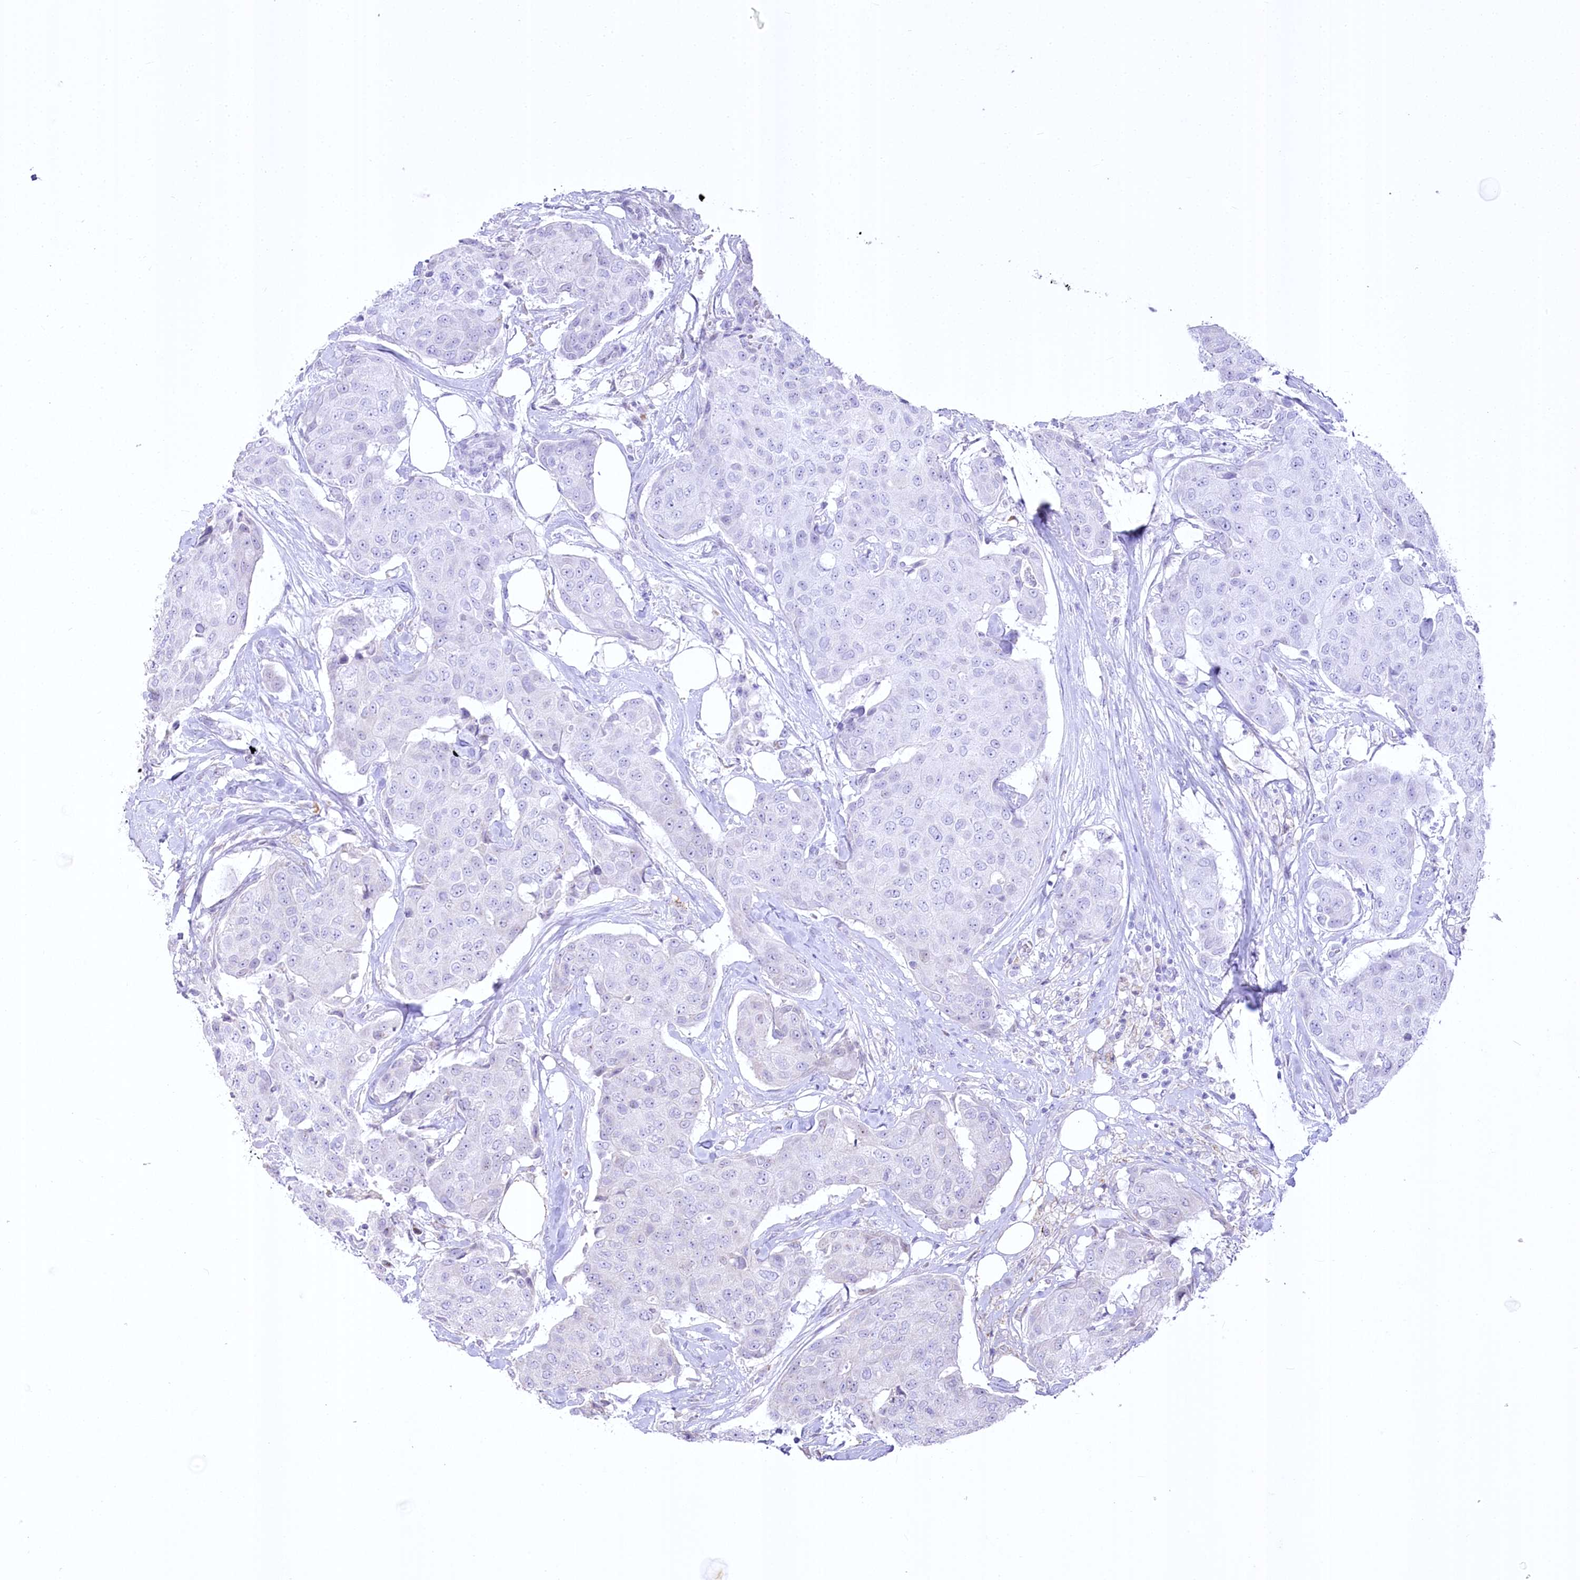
{"staining": {"intensity": "negative", "quantity": "none", "location": "none"}, "tissue": "breast cancer", "cell_type": "Tumor cells", "image_type": "cancer", "snomed": [{"axis": "morphology", "description": "Duct carcinoma"}, {"axis": "topography", "description": "Breast"}], "caption": "Immunohistochemistry (IHC) micrograph of neoplastic tissue: human intraductal carcinoma (breast) stained with DAB (3,3'-diaminobenzidine) demonstrates no significant protein positivity in tumor cells. (Brightfield microscopy of DAB IHC at high magnification).", "gene": "CEP164", "patient": {"sex": "female", "age": 80}}